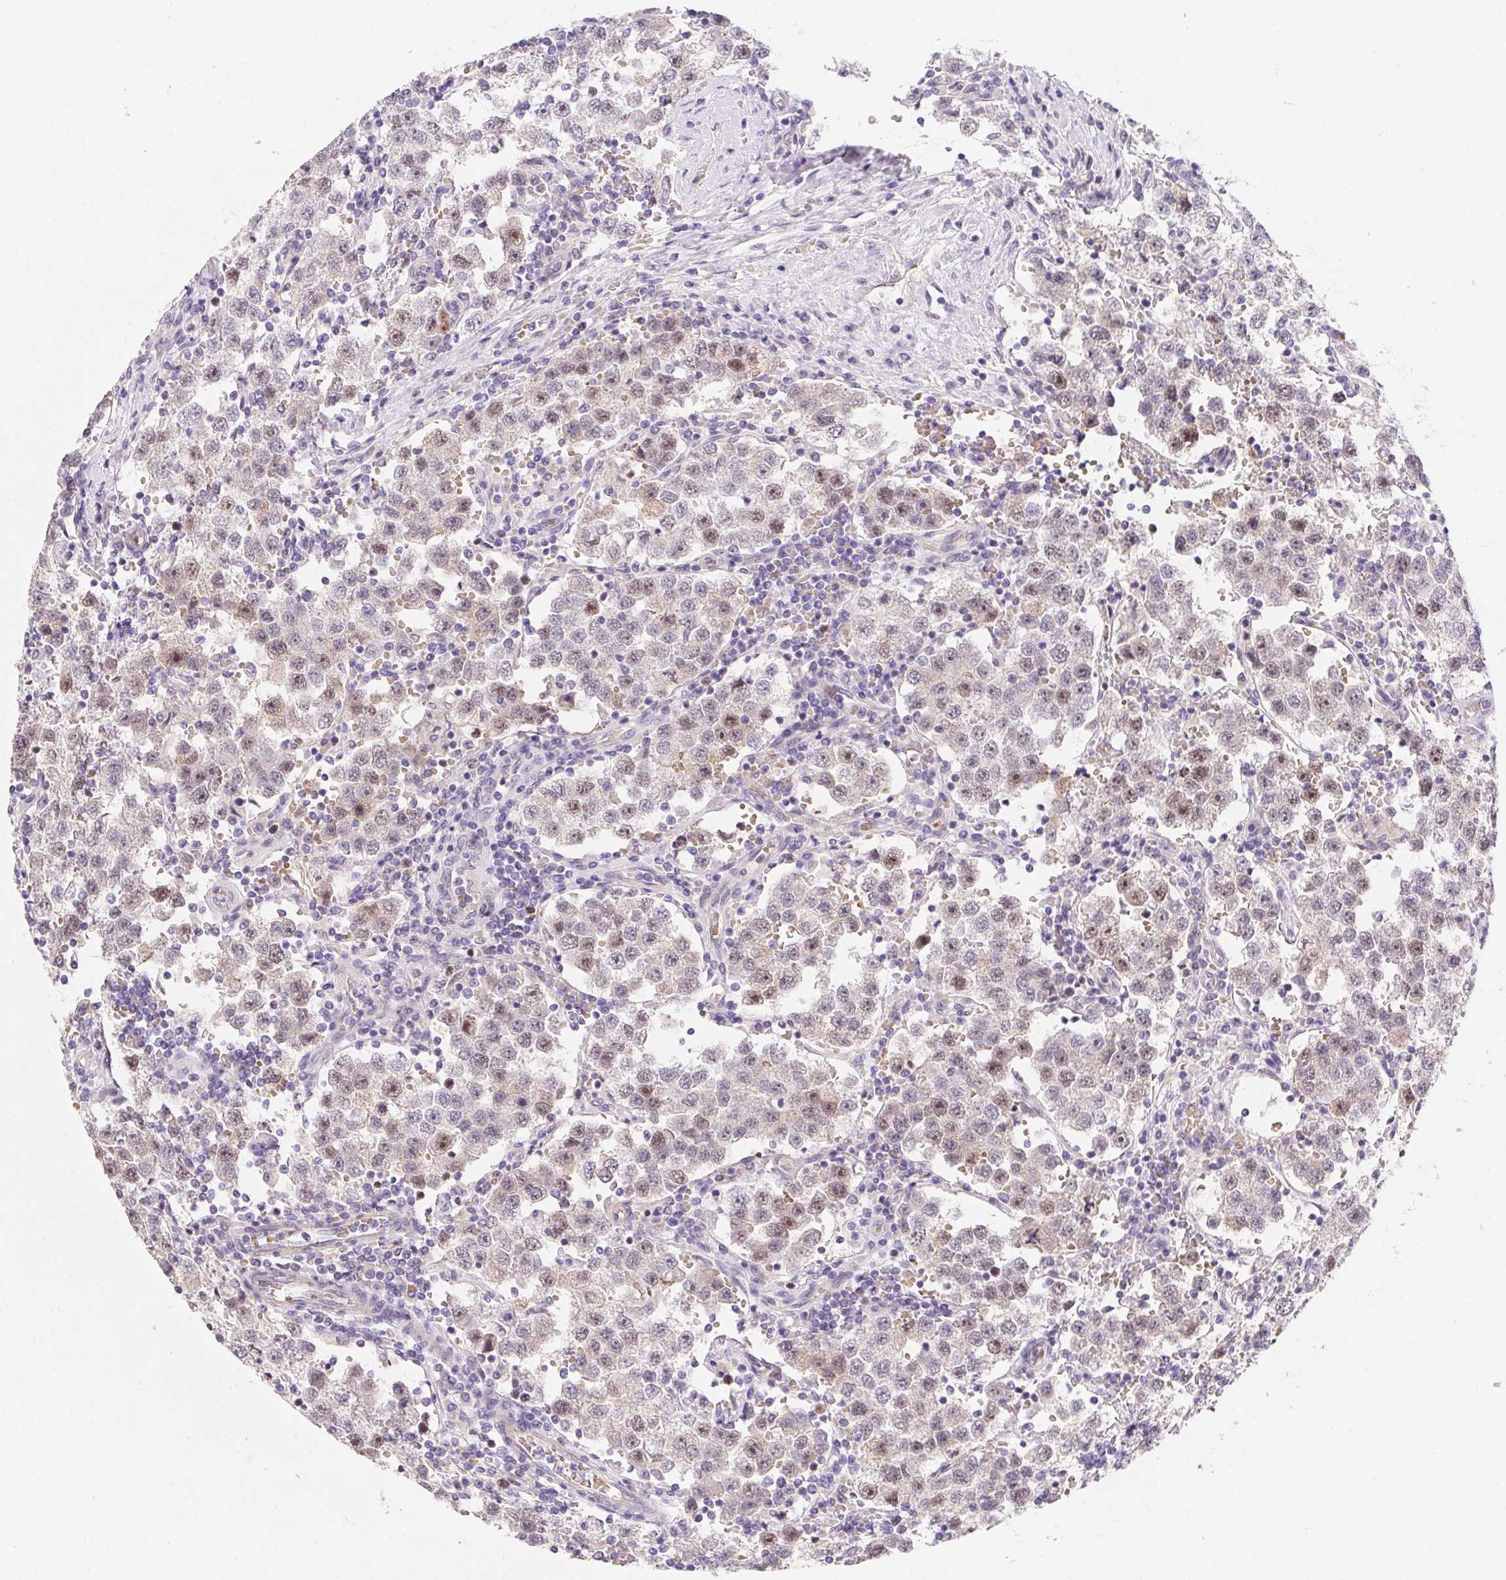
{"staining": {"intensity": "moderate", "quantity": "25%-75%", "location": "nuclear"}, "tissue": "testis cancer", "cell_type": "Tumor cells", "image_type": "cancer", "snomed": [{"axis": "morphology", "description": "Seminoma, NOS"}, {"axis": "topography", "description": "Testis"}], "caption": "A high-resolution photomicrograph shows IHC staining of testis cancer, which demonstrates moderate nuclear staining in about 25%-75% of tumor cells.", "gene": "HELLS", "patient": {"sex": "male", "age": 37}}